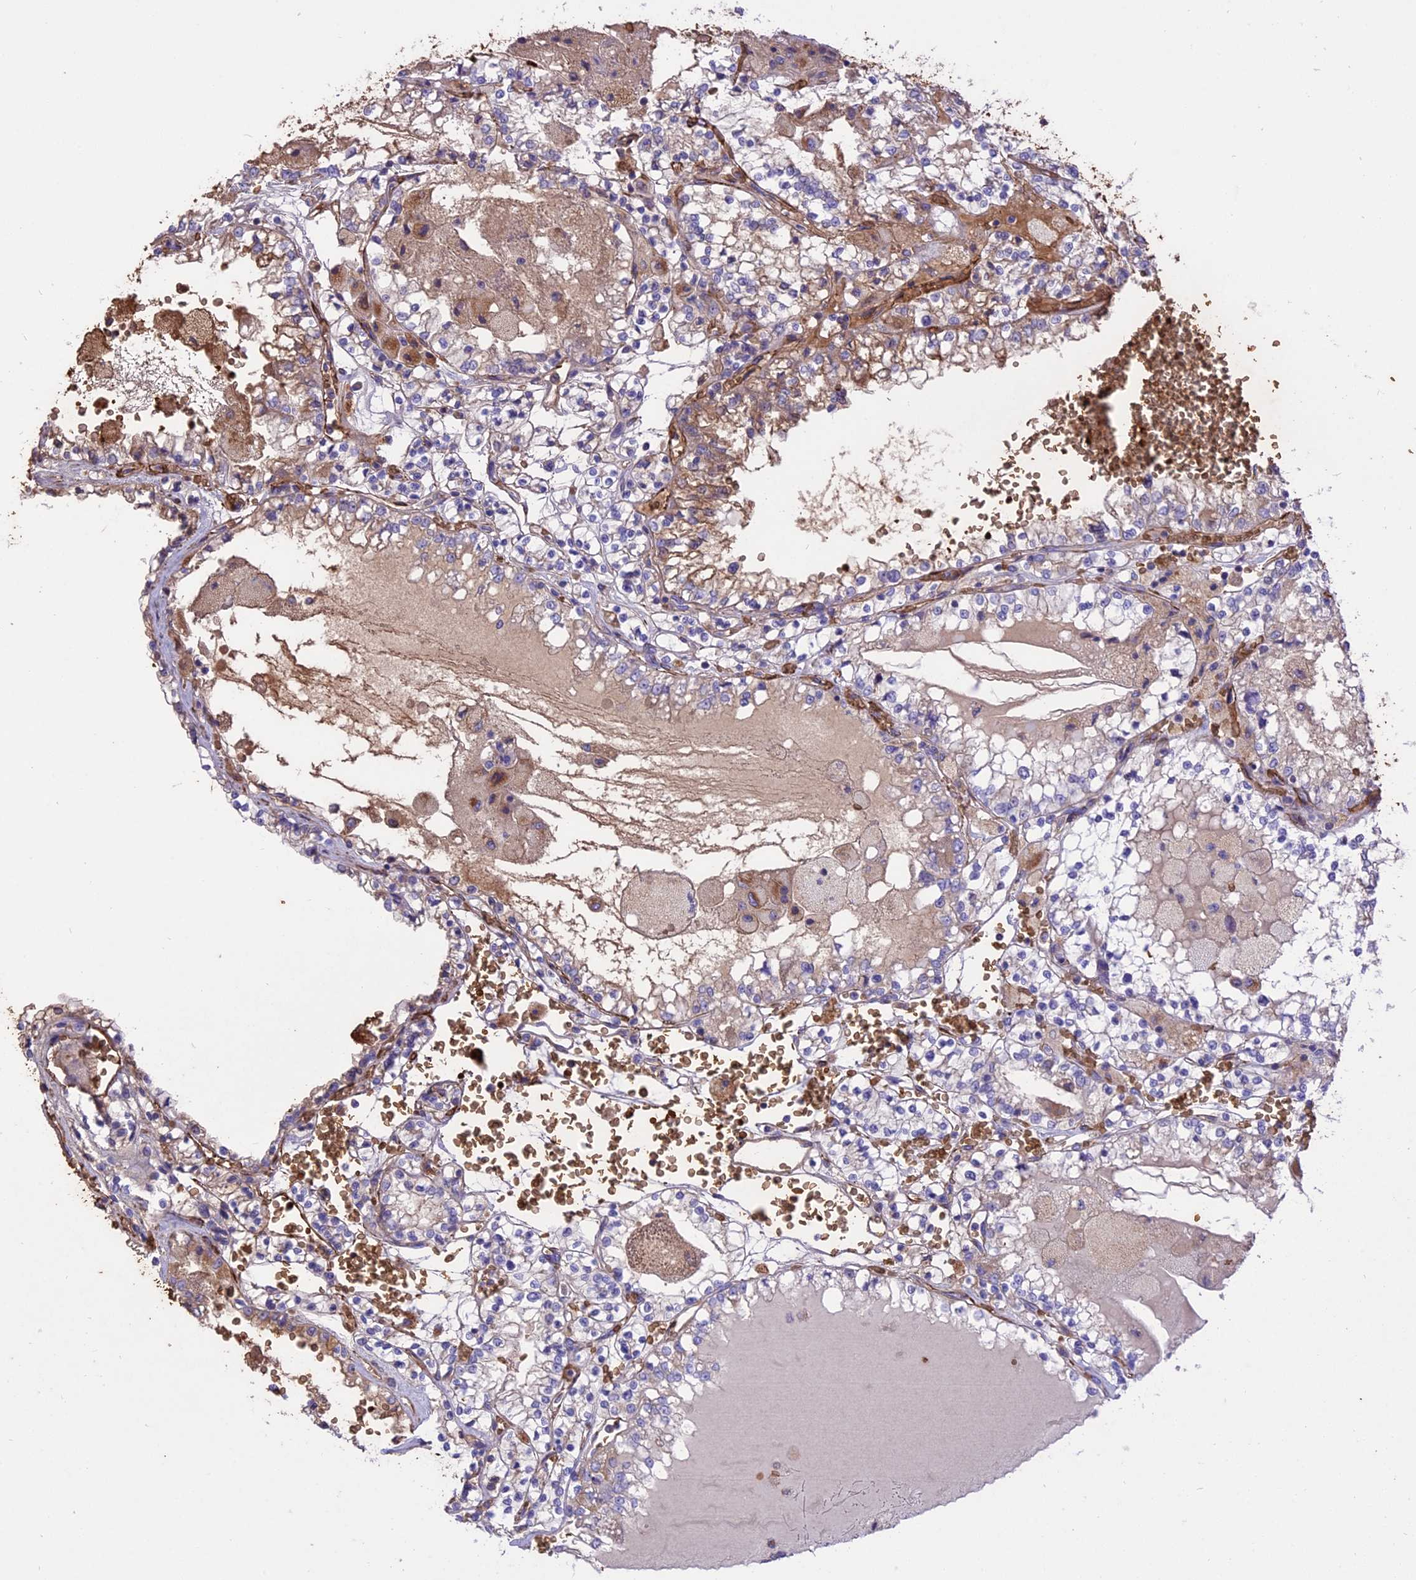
{"staining": {"intensity": "weak", "quantity": "<25%", "location": "cytoplasmic/membranous"}, "tissue": "renal cancer", "cell_type": "Tumor cells", "image_type": "cancer", "snomed": [{"axis": "morphology", "description": "Adenocarcinoma, NOS"}, {"axis": "topography", "description": "Kidney"}], "caption": "Micrograph shows no significant protein positivity in tumor cells of adenocarcinoma (renal). (Immunohistochemistry, brightfield microscopy, high magnification).", "gene": "TTC4", "patient": {"sex": "female", "age": 56}}